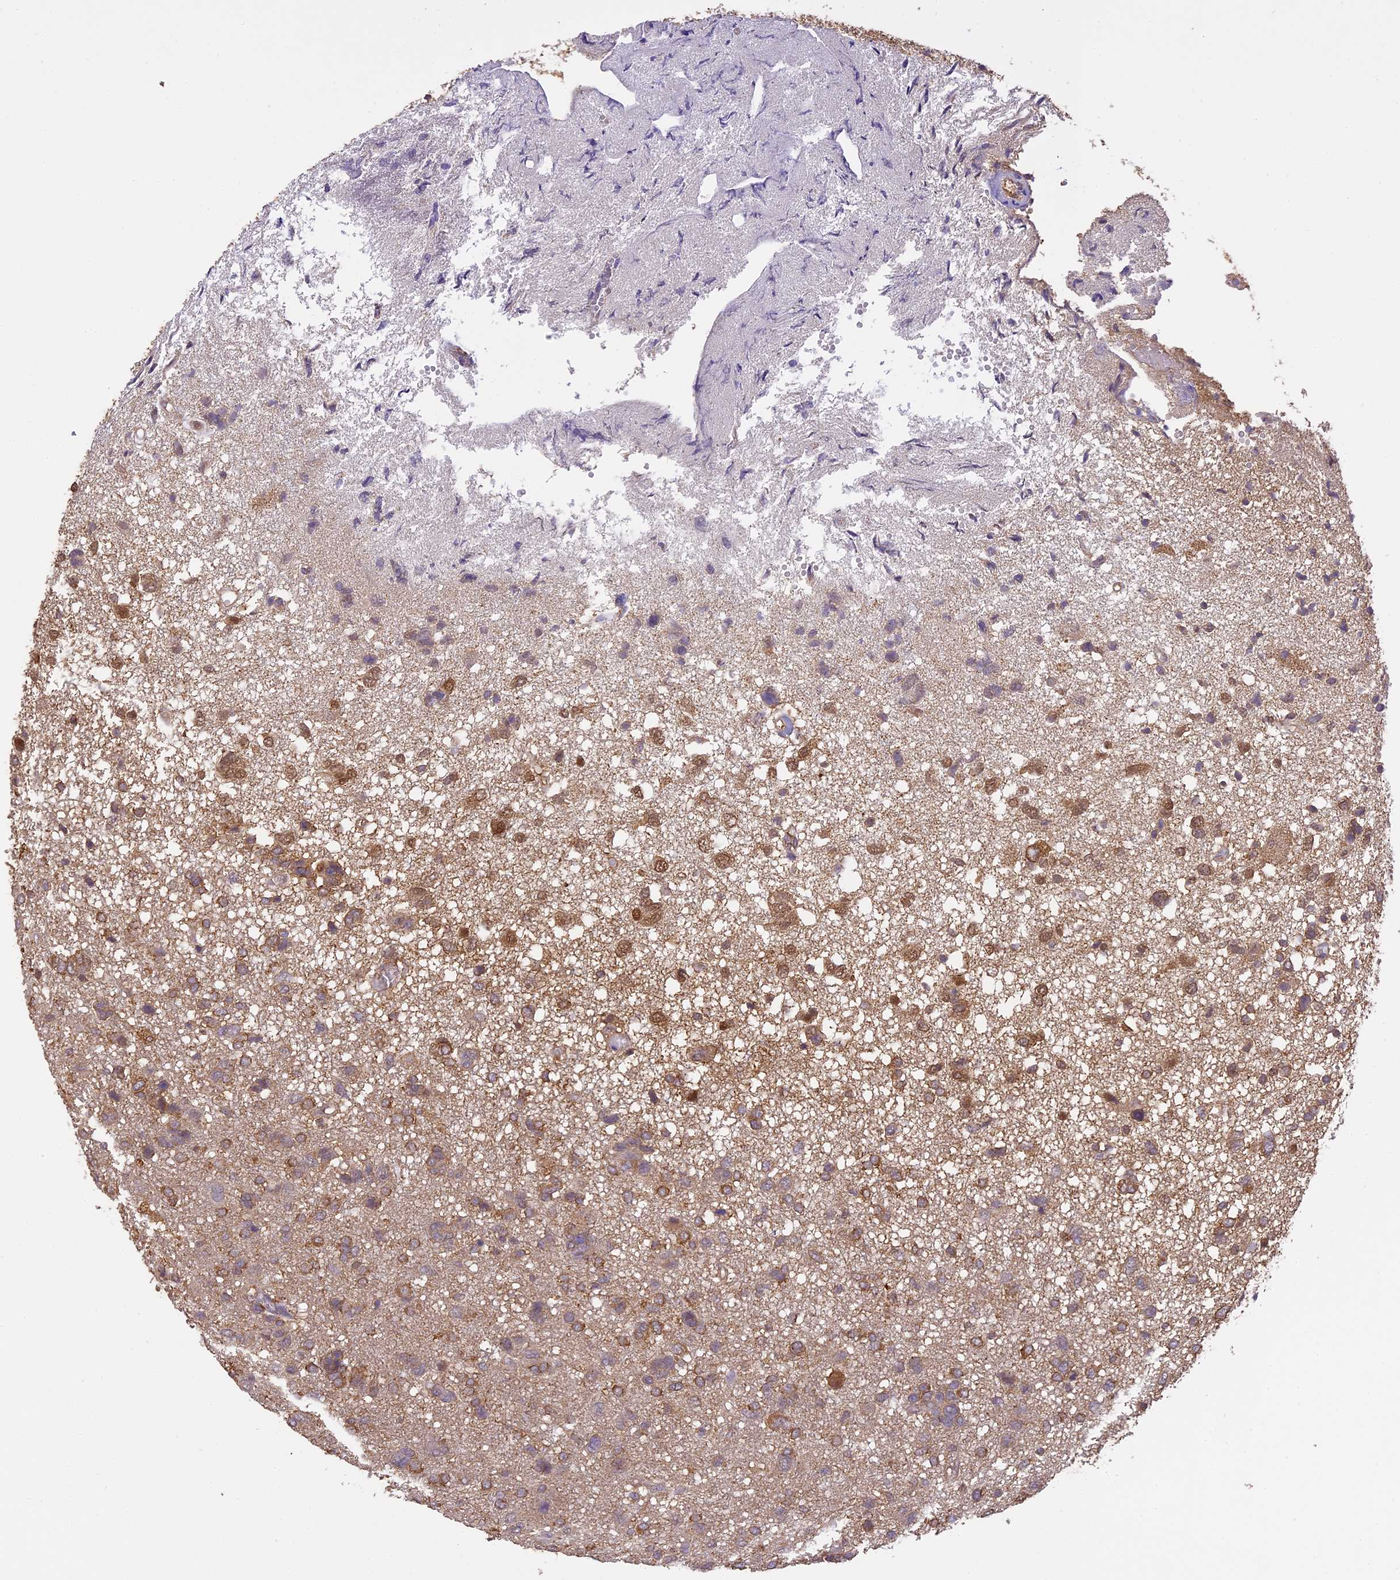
{"staining": {"intensity": "moderate", "quantity": "25%-75%", "location": "cytoplasmic/membranous"}, "tissue": "glioma", "cell_type": "Tumor cells", "image_type": "cancer", "snomed": [{"axis": "morphology", "description": "Glioma, malignant, High grade"}, {"axis": "topography", "description": "Brain"}], "caption": "Protein staining of glioma tissue exhibits moderate cytoplasmic/membranous staining in approximately 25%-75% of tumor cells. The staining was performed using DAB (3,3'-diaminobenzidine), with brown indicating positive protein expression. Nuclei are stained blue with hematoxylin.", "gene": "ARHGAP19", "patient": {"sex": "female", "age": 59}}